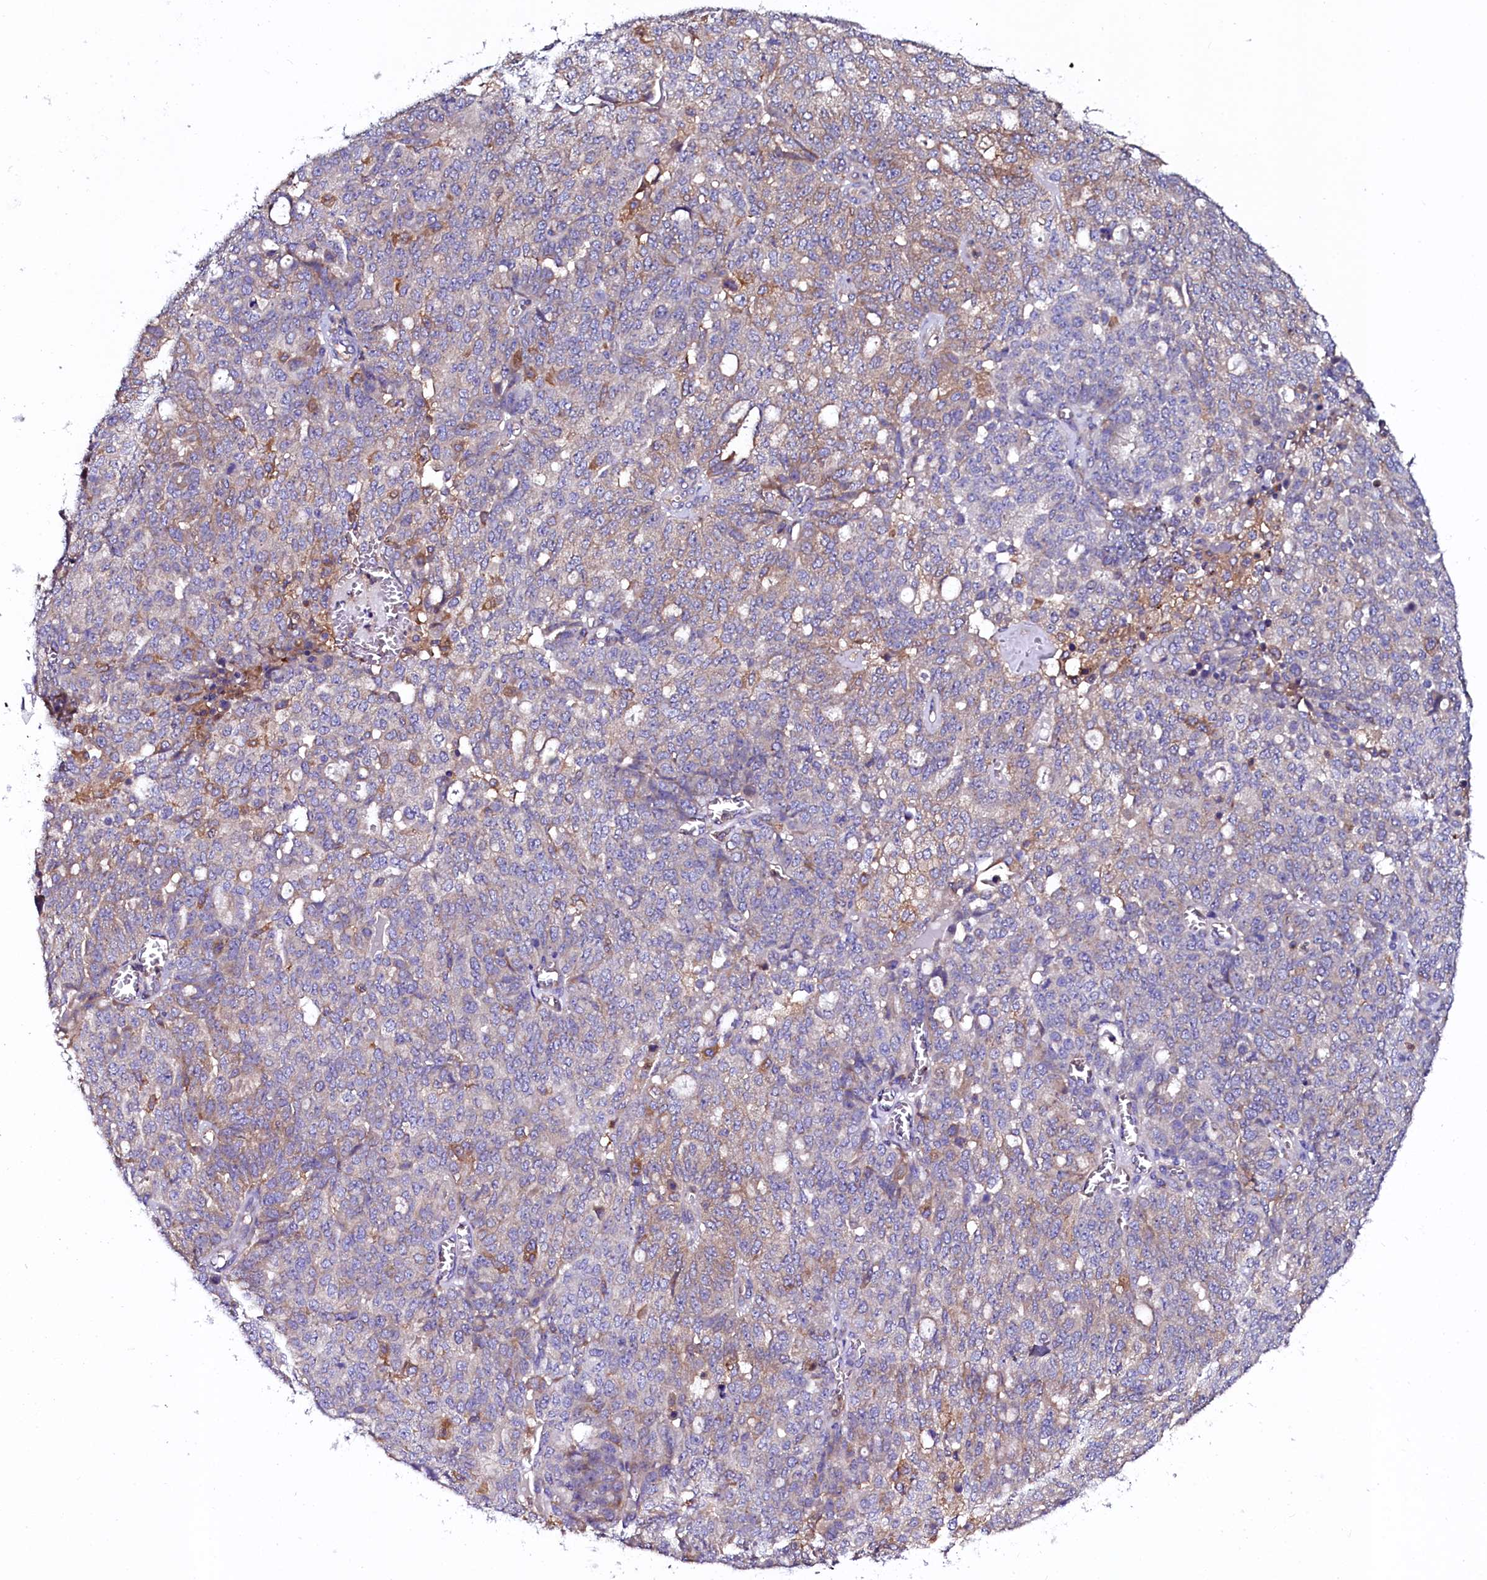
{"staining": {"intensity": "weak", "quantity": "25%-75%", "location": "cytoplasmic/membranous"}, "tissue": "ovarian cancer", "cell_type": "Tumor cells", "image_type": "cancer", "snomed": [{"axis": "morphology", "description": "Cystadenocarcinoma, serous, NOS"}, {"axis": "topography", "description": "Soft tissue"}, {"axis": "topography", "description": "Ovary"}], "caption": "Brown immunohistochemical staining in ovarian serous cystadenocarcinoma reveals weak cytoplasmic/membranous positivity in about 25%-75% of tumor cells.", "gene": "OTOL1", "patient": {"sex": "female", "age": 57}}